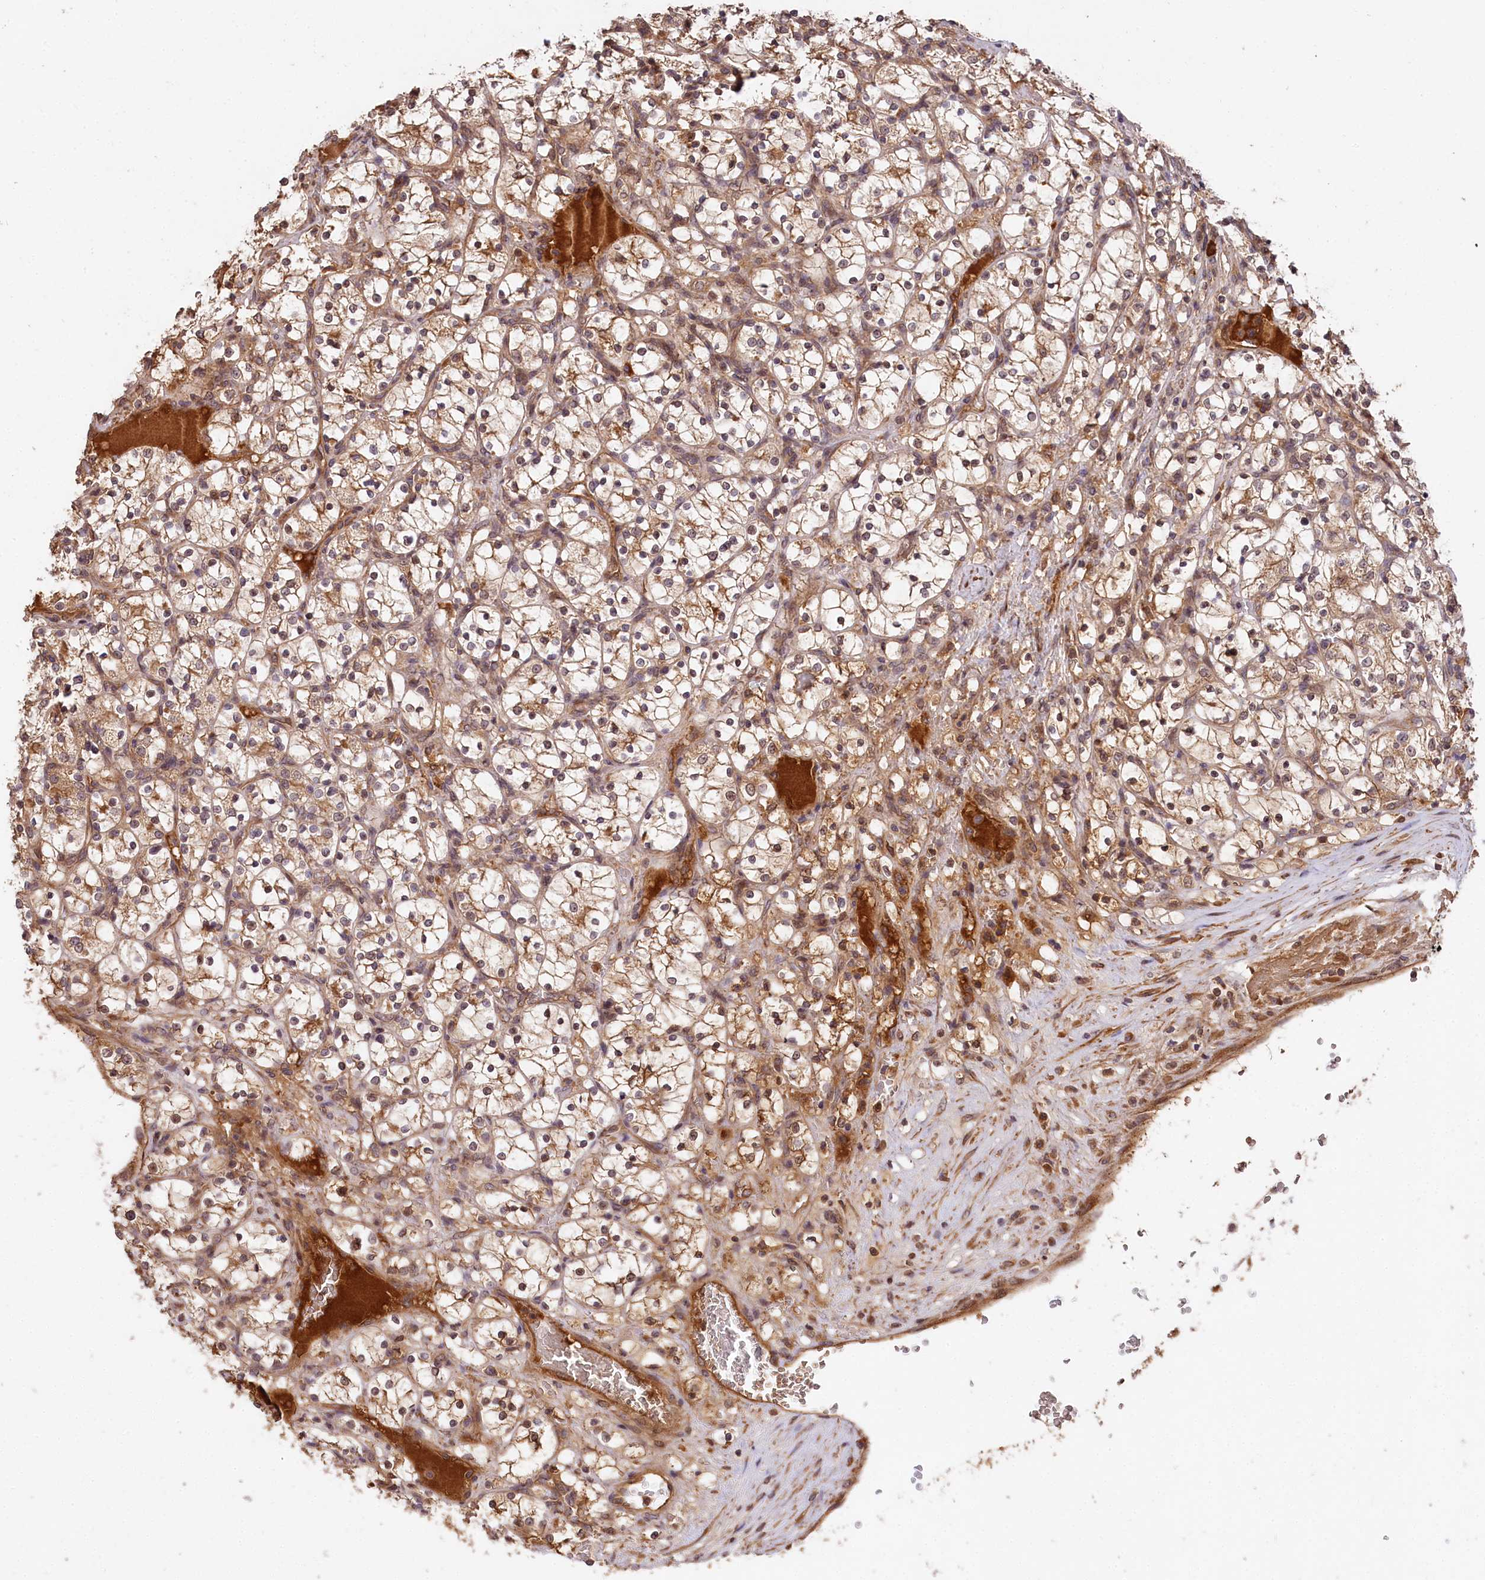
{"staining": {"intensity": "weak", "quantity": ">75%", "location": "cytoplasmic/membranous"}, "tissue": "renal cancer", "cell_type": "Tumor cells", "image_type": "cancer", "snomed": [{"axis": "morphology", "description": "Adenocarcinoma, NOS"}, {"axis": "topography", "description": "Kidney"}], "caption": "Renal cancer (adenocarcinoma) stained with DAB immunohistochemistry displays low levels of weak cytoplasmic/membranous staining in approximately >75% of tumor cells. Using DAB (brown) and hematoxylin (blue) stains, captured at high magnification using brightfield microscopy.", "gene": "MCF2L2", "patient": {"sex": "female", "age": 69}}